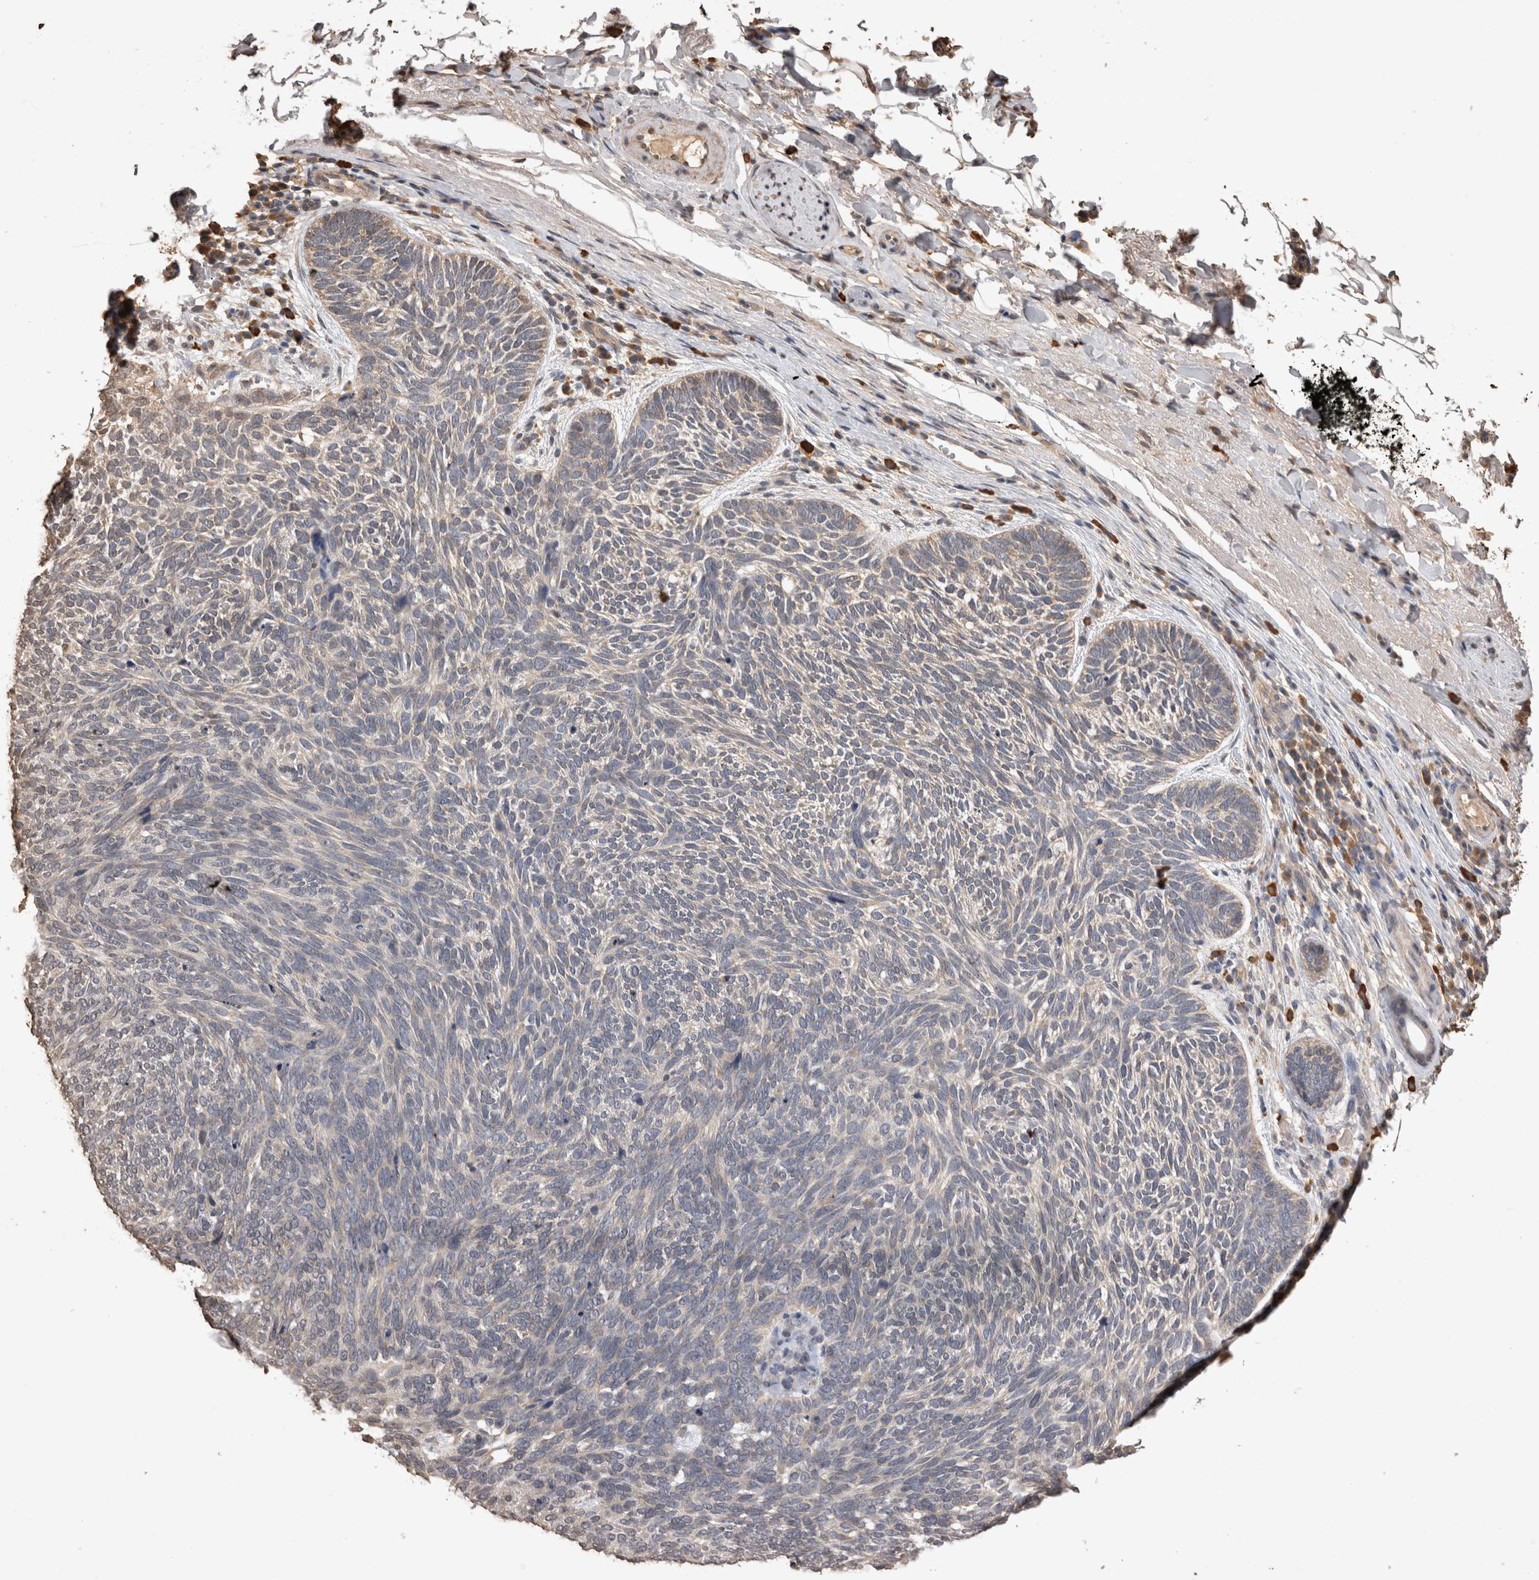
{"staining": {"intensity": "weak", "quantity": "<25%", "location": "cytoplasmic/membranous"}, "tissue": "skin cancer", "cell_type": "Tumor cells", "image_type": "cancer", "snomed": [{"axis": "morphology", "description": "Basal cell carcinoma"}, {"axis": "topography", "description": "Skin"}], "caption": "Immunohistochemistry of skin cancer displays no staining in tumor cells.", "gene": "SOCS5", "patient": {"sex": "female", "age": 85}}